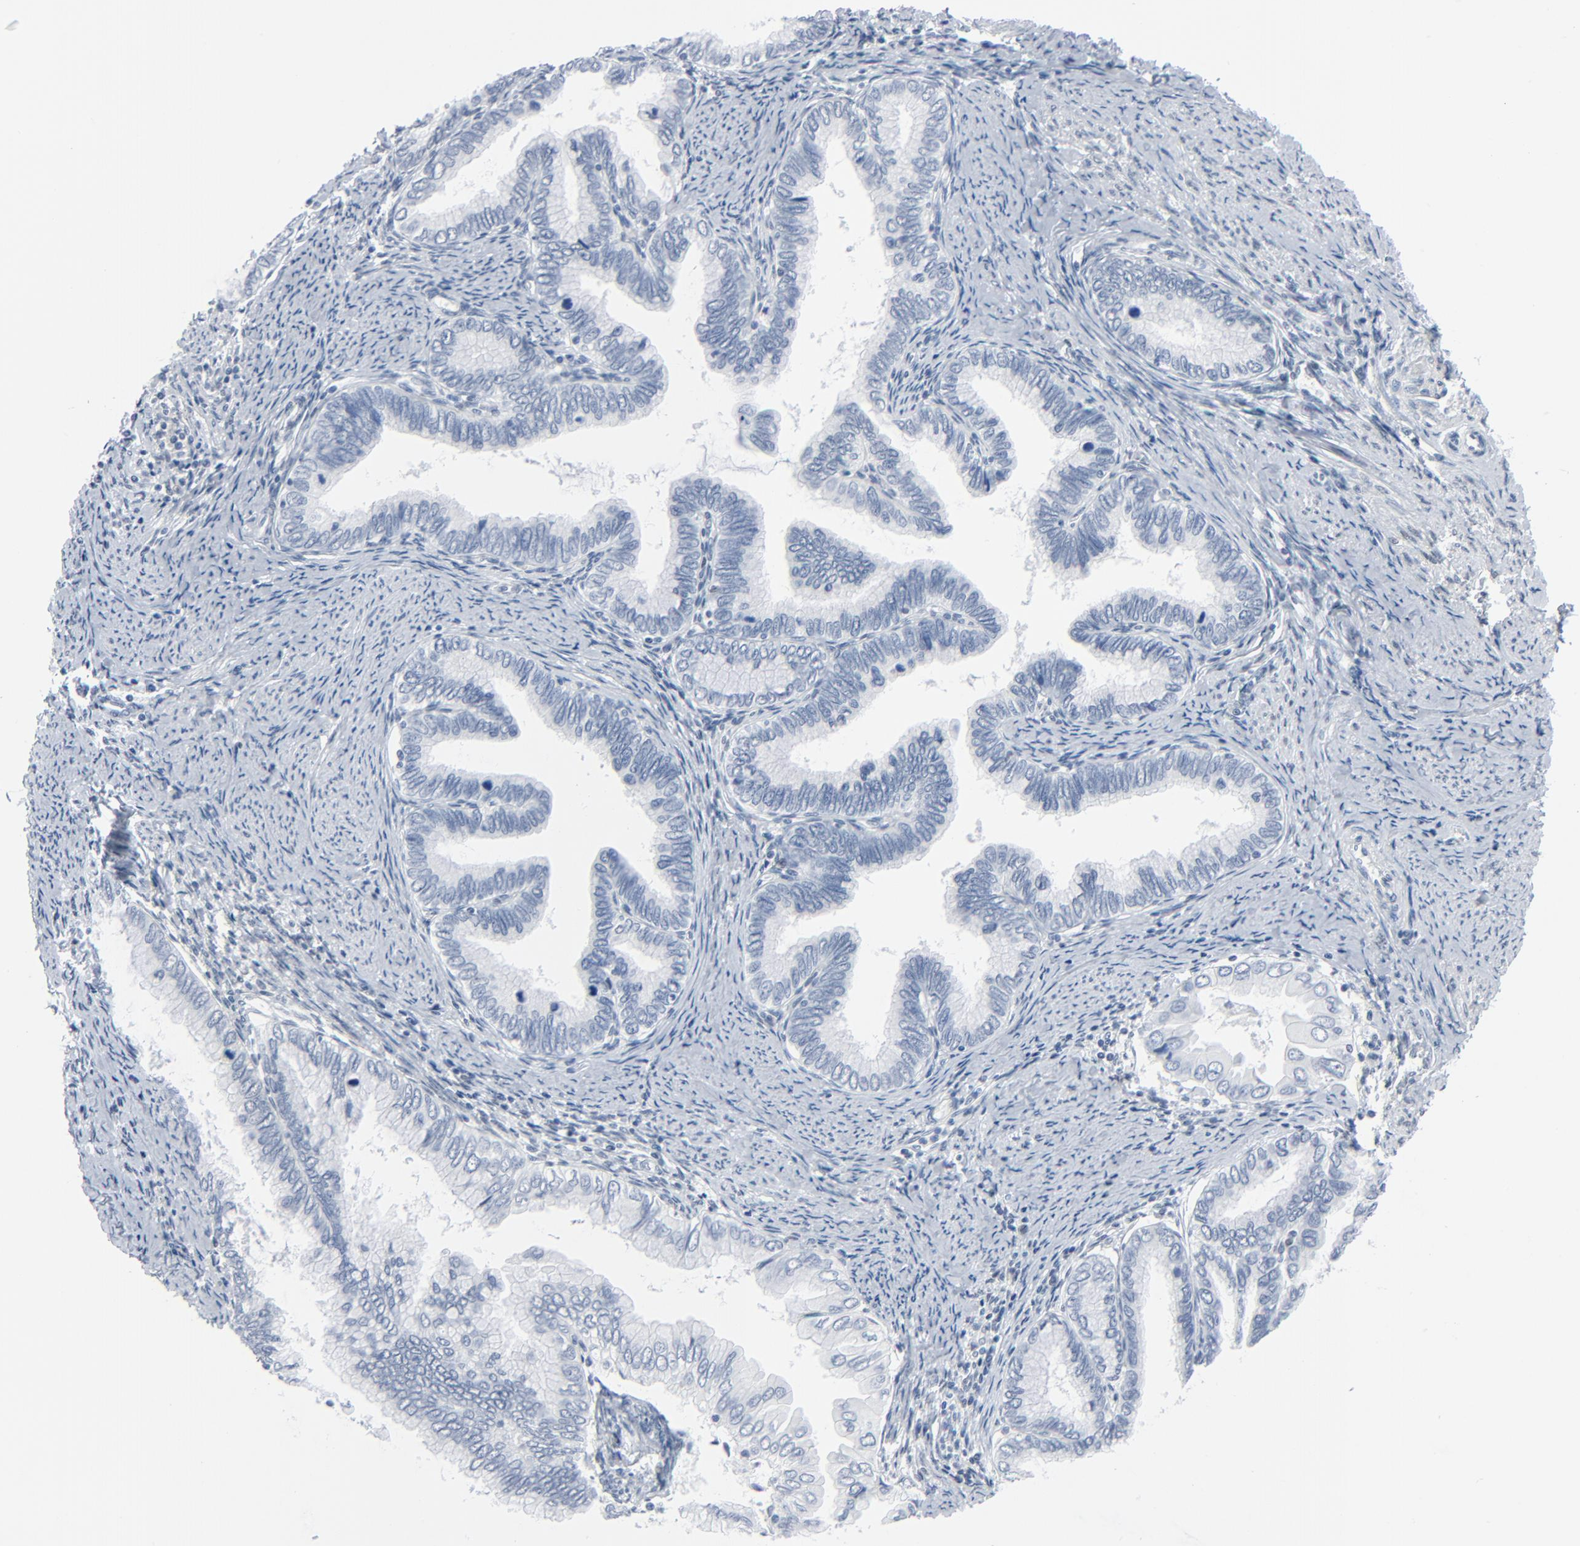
{"staining": {"intensity": "negative", "quantity": "none", "location": "none"}, "tissue": "cervical cancer", "cell_type": "Tumor cells", "image_type": "cancer", "snomed": [{"axis": "morphology", "description": "Adenocarcinoma, NOS"}, {"axis": "topography", "description": "Cervix"}], "caption": "IHC image of neoplastic tissue: human adenocarcinoma (cervical) stained with DAB (3,3'-diaminobenzidine) reveals no significant protein expression in tumor cells.", "gene": "SIRT1", "patient": {"sex": "female", "age": 49}}